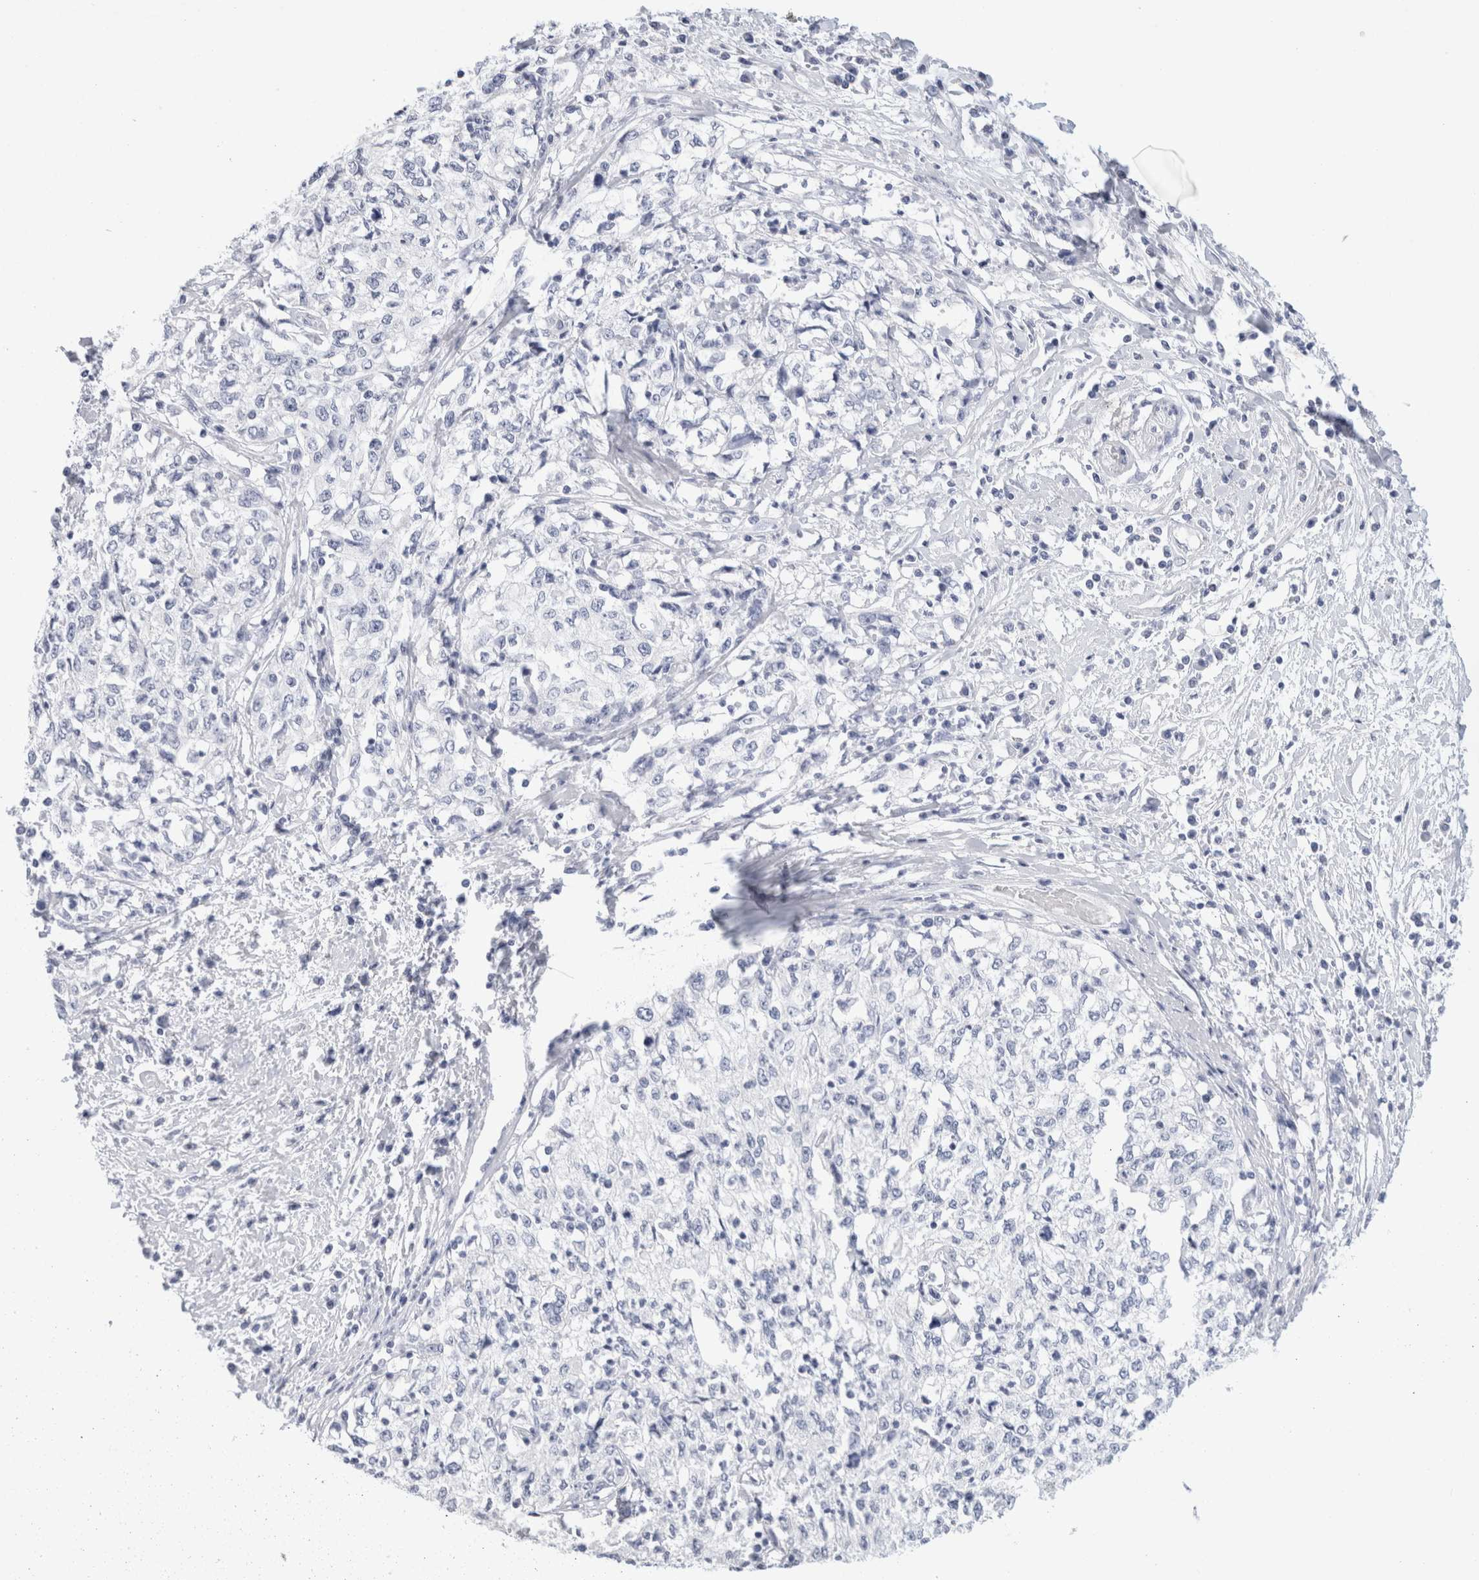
{"staining": {"intensity": "negative", "quantity": "none", "location": "none"}, "tissue": "cervical cancer", "cell_type": "Tumor cells", "image_type": "cancer", "snomed": [{"axis": "morphology", "description": "Squamous cell carcinoma, NOS"}, {"axis": "topography", "description": "Cervix"}], "caption": "Immunohistochemistry (IHC) image of human cervical cancer (squamous cell carcinoma) stained for a protein (brown), which displays no staining in tumor cells. (DAB immunohistochemistry, high magnification).", "gene": "ECHDC2", "patient": {"sex": "female", "age": 57}}